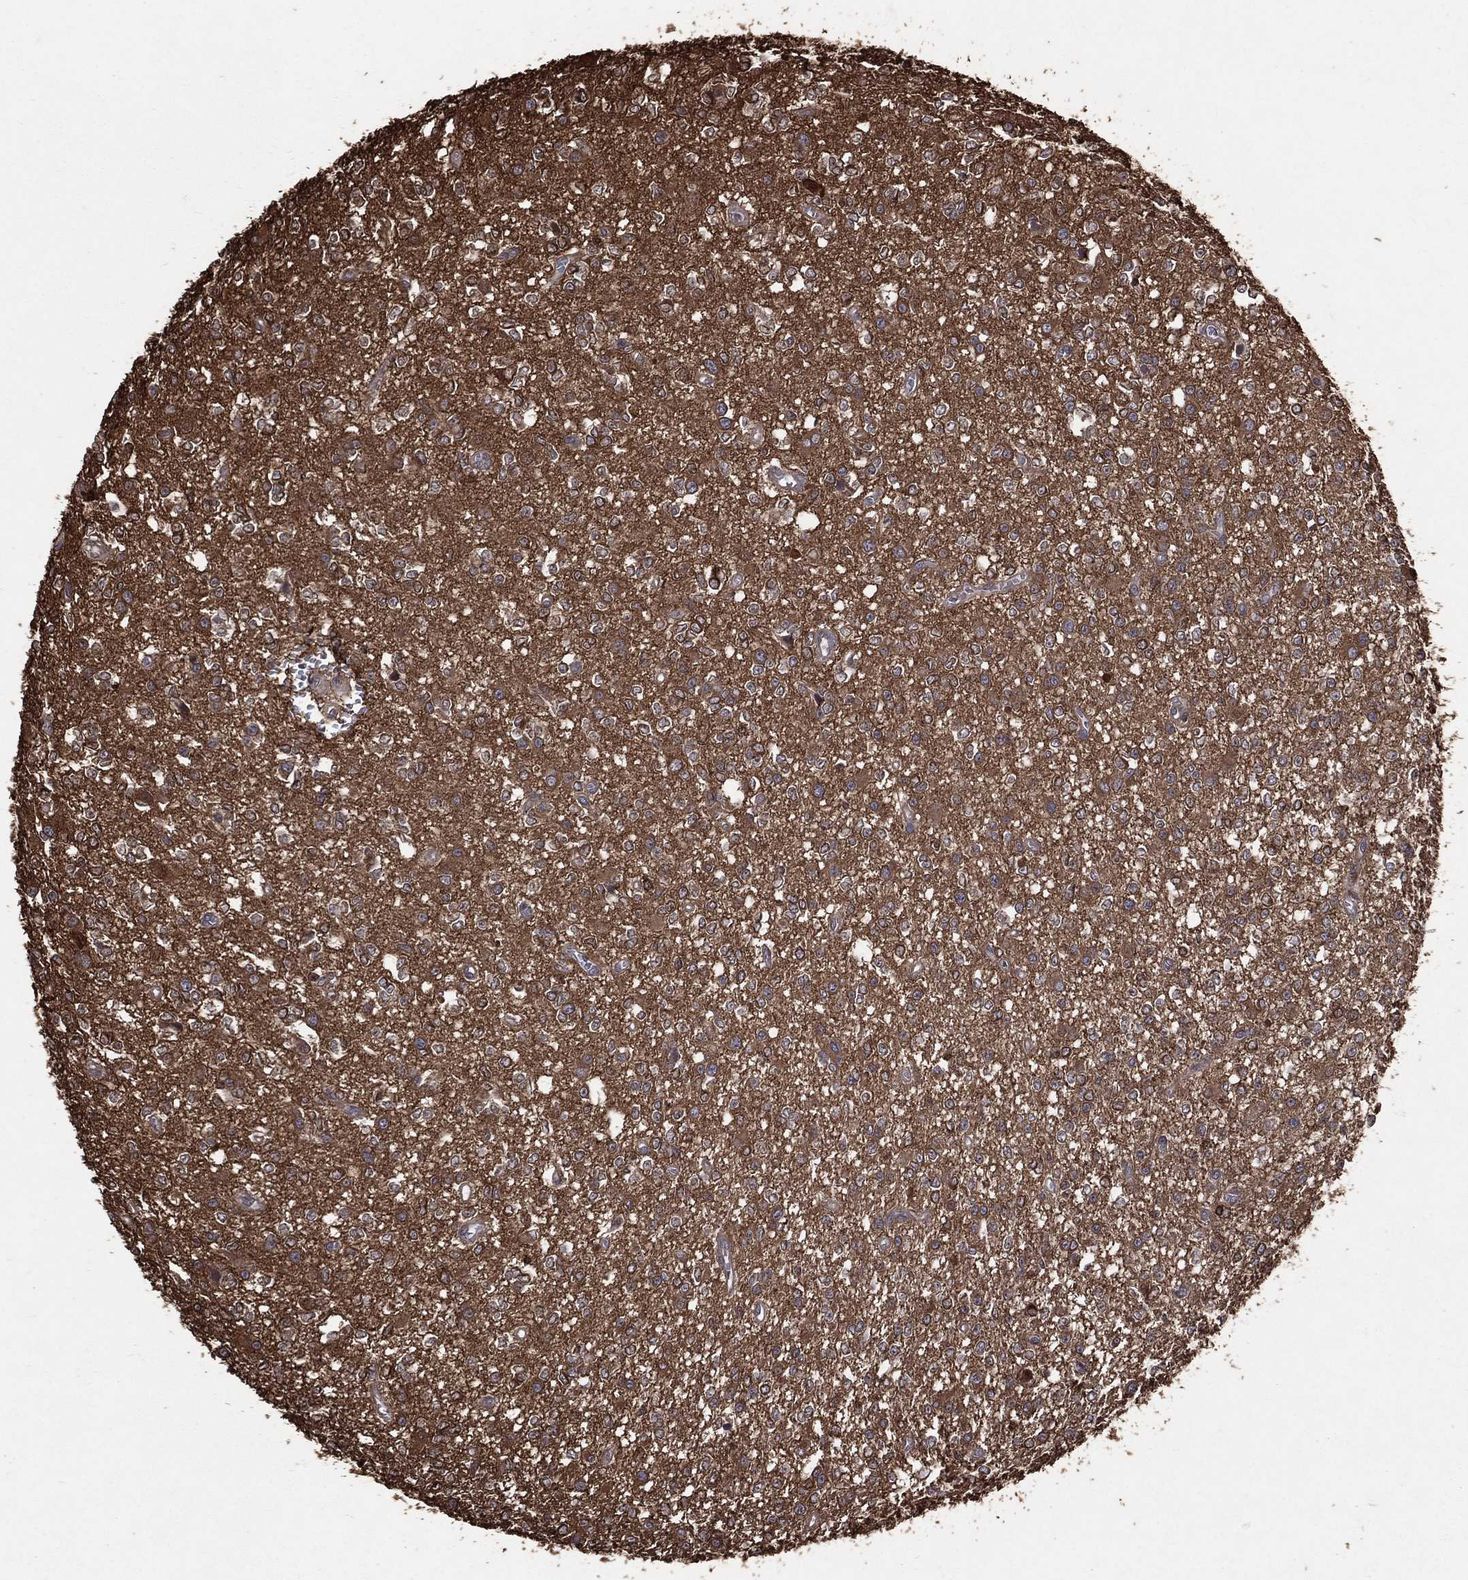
{"staining": {"intensity": "moderate", "quantity": "<25%", "location": "cytoplasmic/membranous"}, "tissue": "glioma", "cell_type": "Tumor cells", "image_type": "cancer", "snomed": [{"axis": "morphology", "description": "Glioma, malignant, Low grade"}, {"axis": "topography", "description": "Brain"}], "caption": "Glioma stained for a protein demonstrates moderate cytoplasmic/membranous positivity in tumor cells.", "gene": "DPYSL2", "patient": {"sex": "female", "age": 45}}